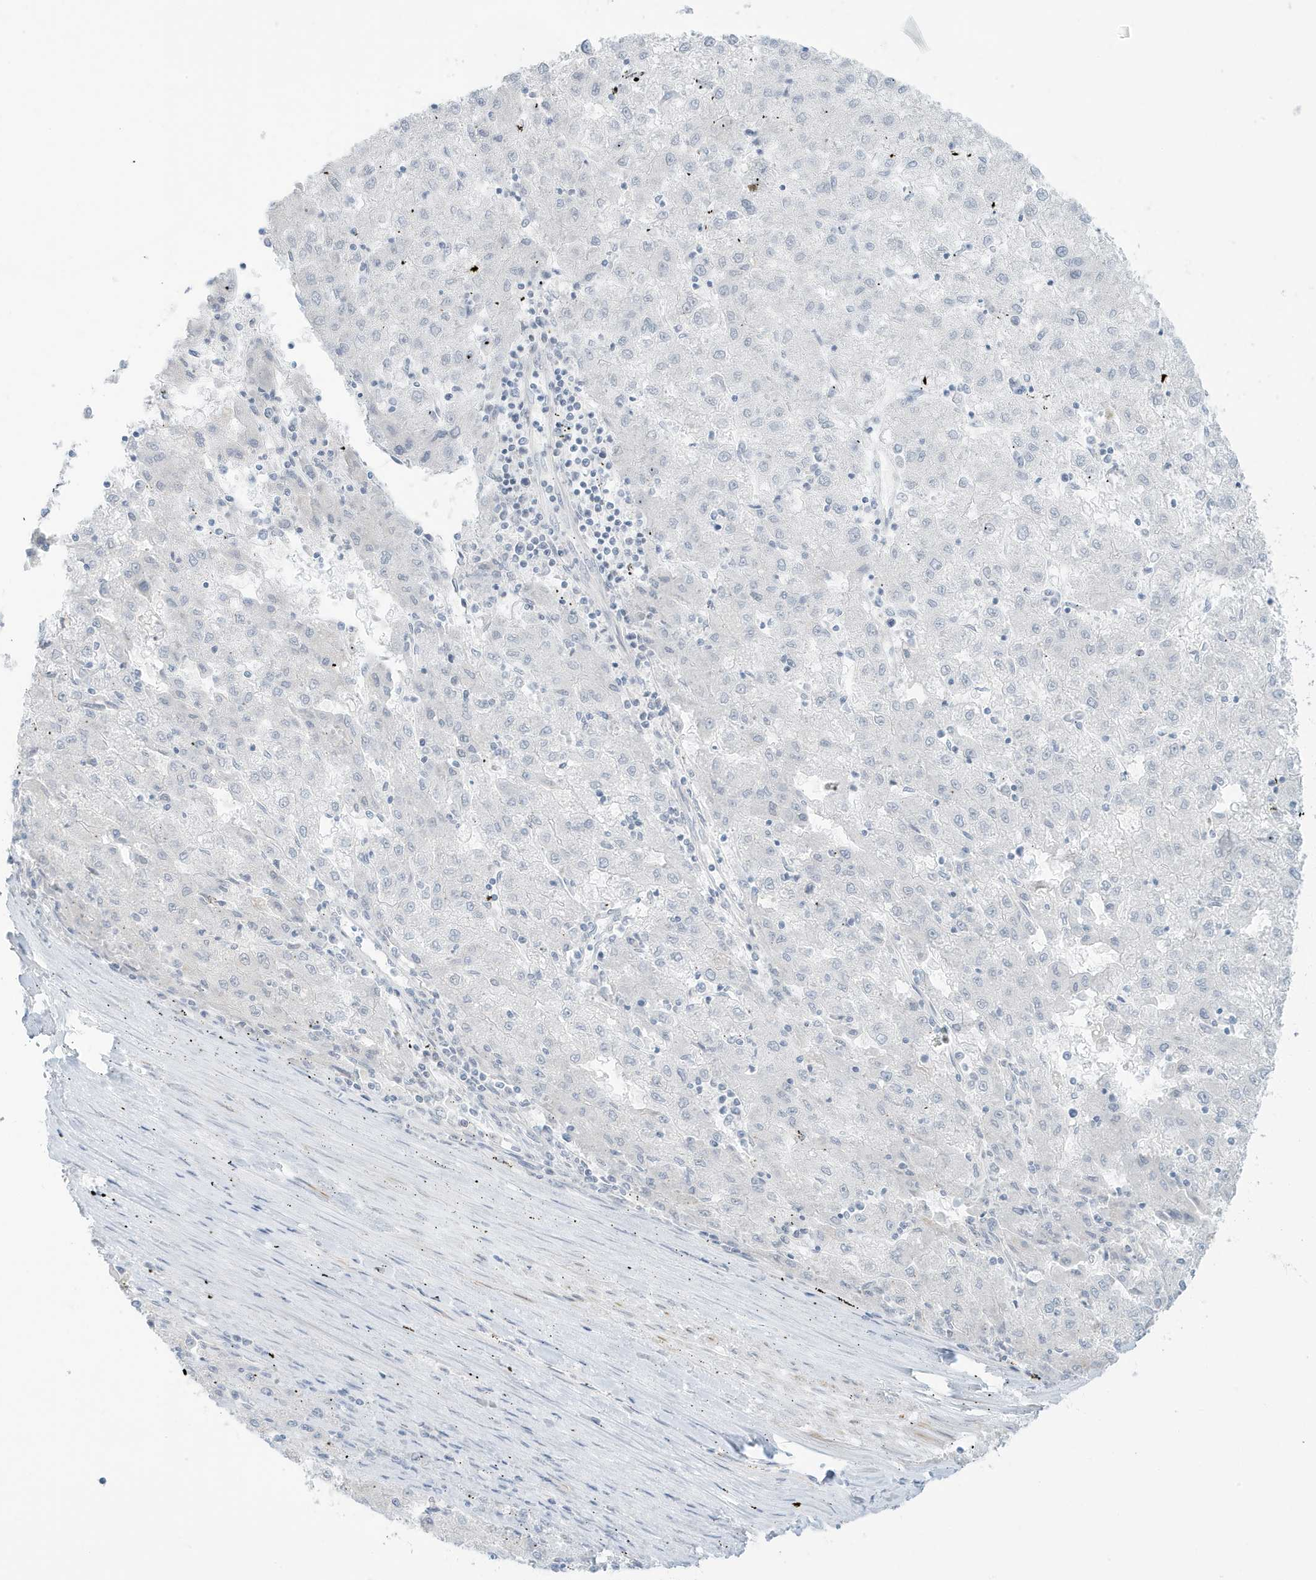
{"staining": {"intensity": "negative", "quantity": "none", "location": "none"}, "tissue": "liver cancer", "cell_type": "Tumor cells", "image_type": "cancer", "snomed": [{"axis": "morphology", "description": "Carcinoma, Hepatocellular, NOS"}, {"axis": "topography", "description": "Liver"}], "caption": "Tumor cells show no significant protein staining in liver hepatocellular carcinoma. (DAB (3,3'-diaminobenzidine) immunohistochemistry, high magnification).", "gene": "PERM1", "patient": {"sex": "male", "age": 72}}